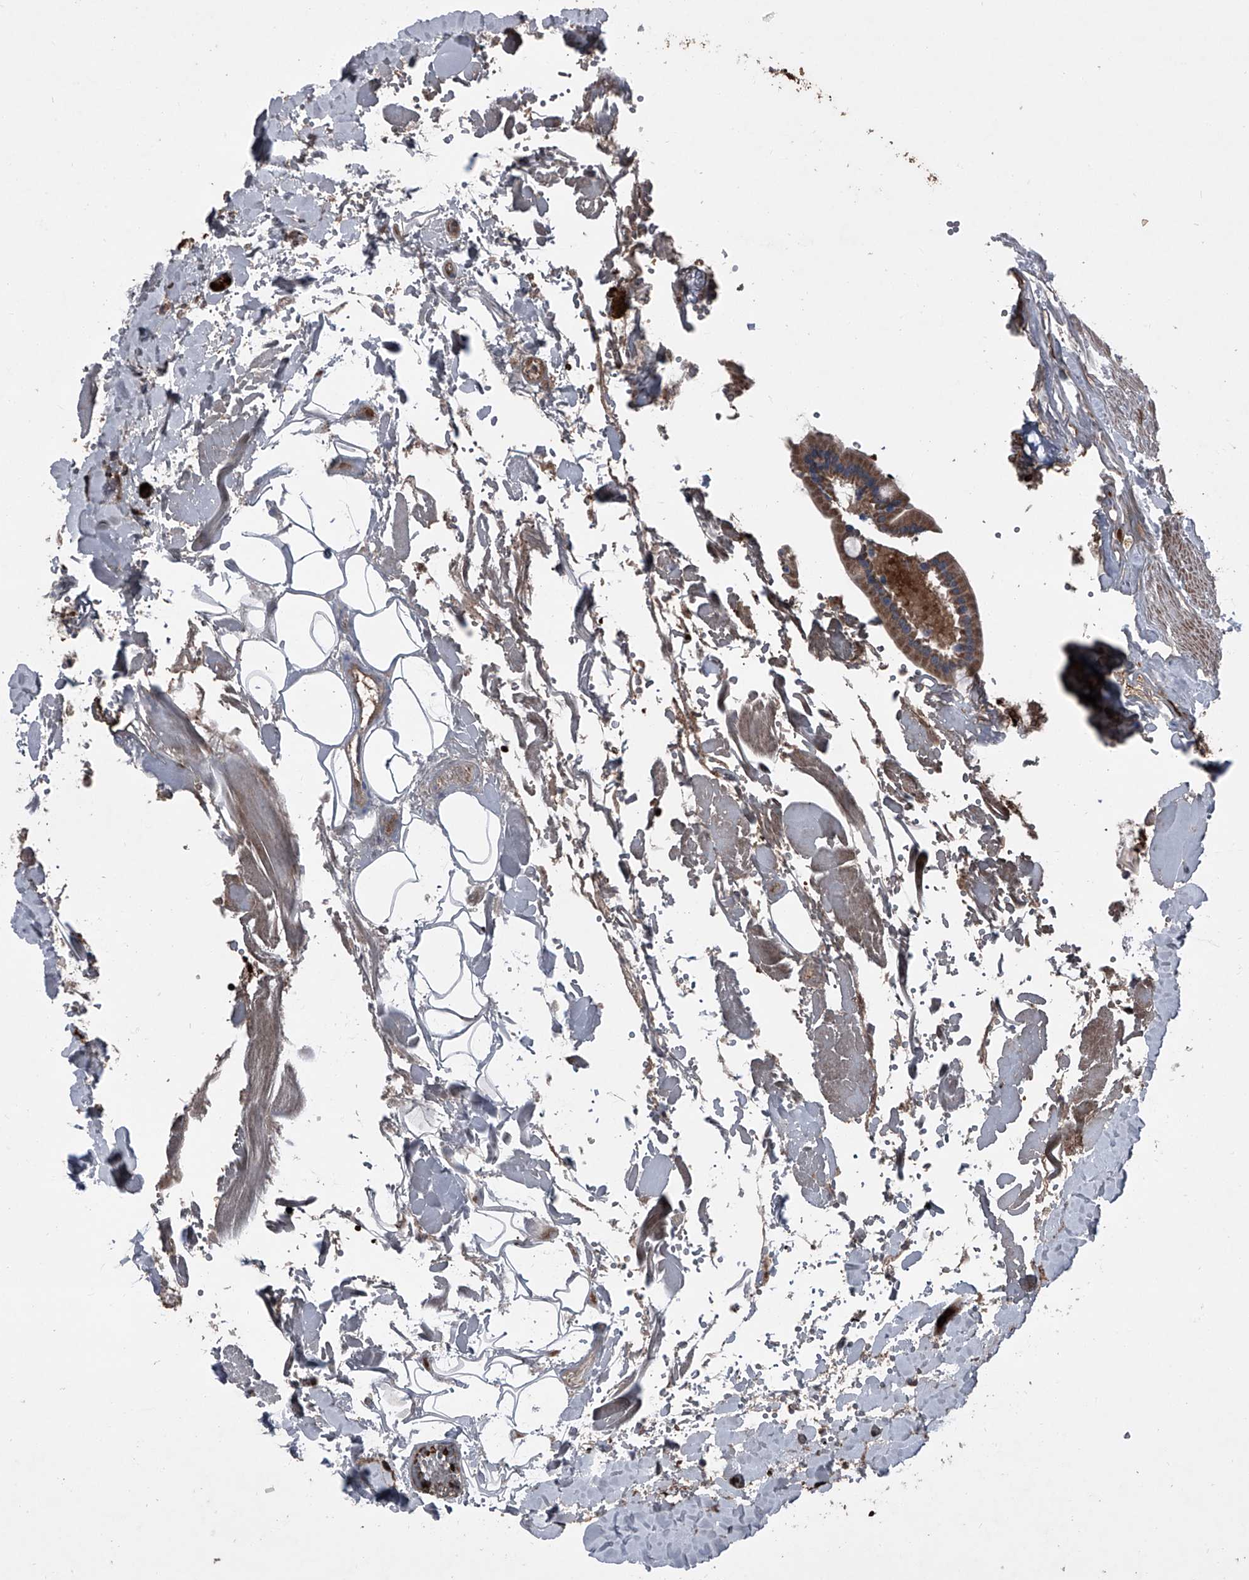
{"staining": {"intensity": "moderate", "quantity": "25%-75%", "location": "cytoplasmic/membranous,nuclear"}, "tissue": "gallbladder", "cell_type": "Glandular cells", "image_type": "normal", "snomed": [{"axis": "morphology", "description": "Normal tissue, NOS"}, {"axis": "topography", "description": "Gallbladder"}], "caption": "Glandular cells show moderate cytoplasmic/membranous,nuclear positivity in approximately 25%-75% of cells in benign gallbladder.", "gene": "CEP85L", "patient": {"sex": "male", "age": 55}}